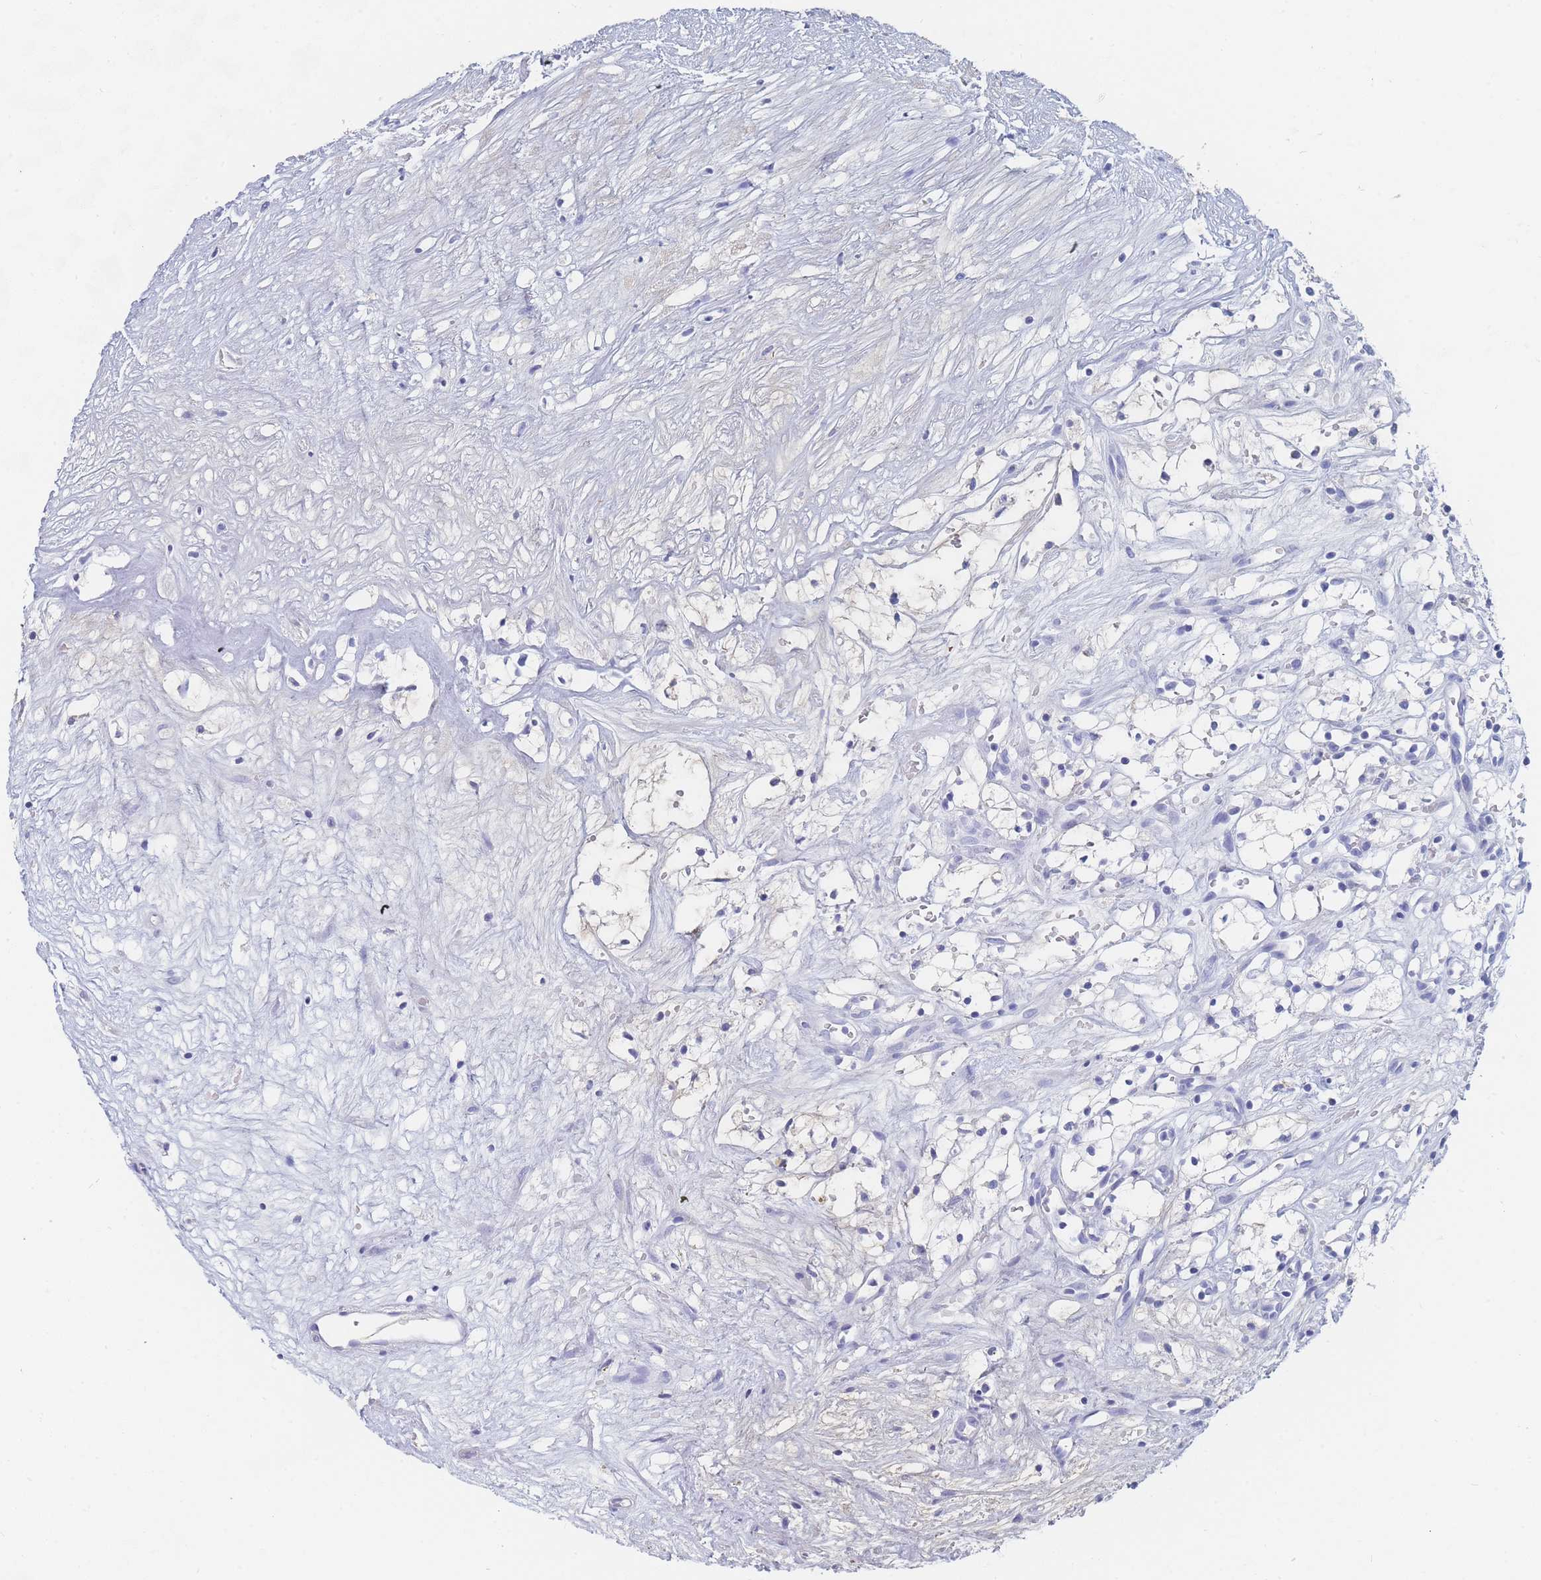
{"staining": {"intensity": "negative", "quantity": "none", "location": "none"}, "tissue": "renal cancer", "cell_type": "Tumor cells", "image_type": "cancer", "snomed": [{"axis": "morphology", "description": "Adenocarcinoma, NOS"}, {"axis": "topography", "description": "Kidney"}], "caption": "A histopathology image of renal adenocarcinoma stained for a protein displays no brown staining in tumor cells.", "gene": "SLC25A35", "patient": {"sex": "male", "age": 59}}